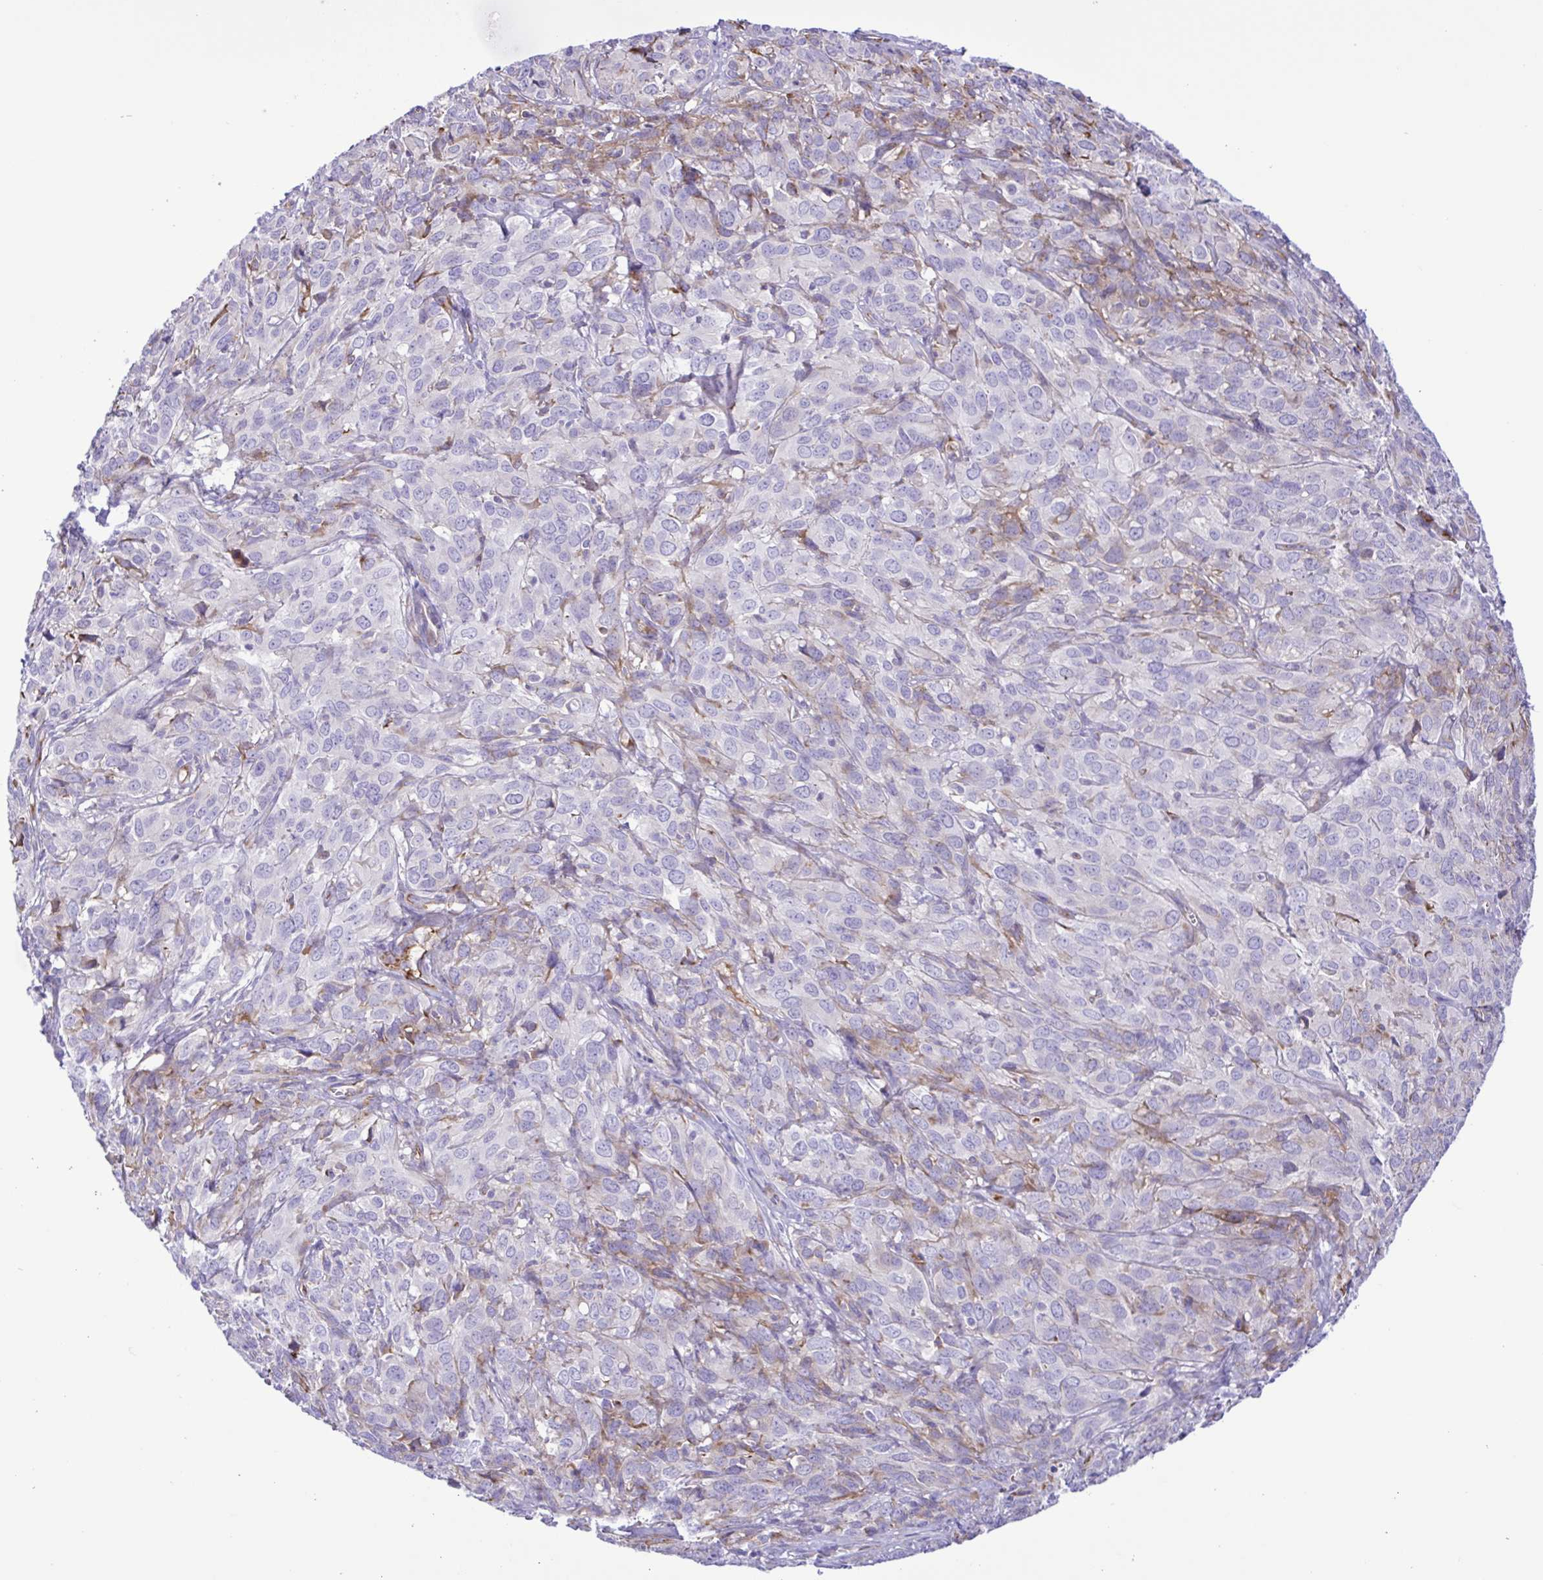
{"staining": {"intensity": "negative", "quantity": "none", "location": "none"}, "tissue": "cervical cancer", "cell_type": "Tumor cells", "image_type": "cancer", "snomed": [{"axis": "morphology", "description": "Squamous cell carcinoma, NOS"}, {"axis": "topography", "description": "Cervix"}], "caption": "Tumor cells are negative for protein expression in human cervical squamous cell carcinoma. (Stains: DAB (3,3'-diaminobenzidine) IHC with hematoxylin counter stain, Microscopy: brightfield microscopy at high magnification).", "gene": "FLT1", "patient": {"sex": "female", "age": 51}}